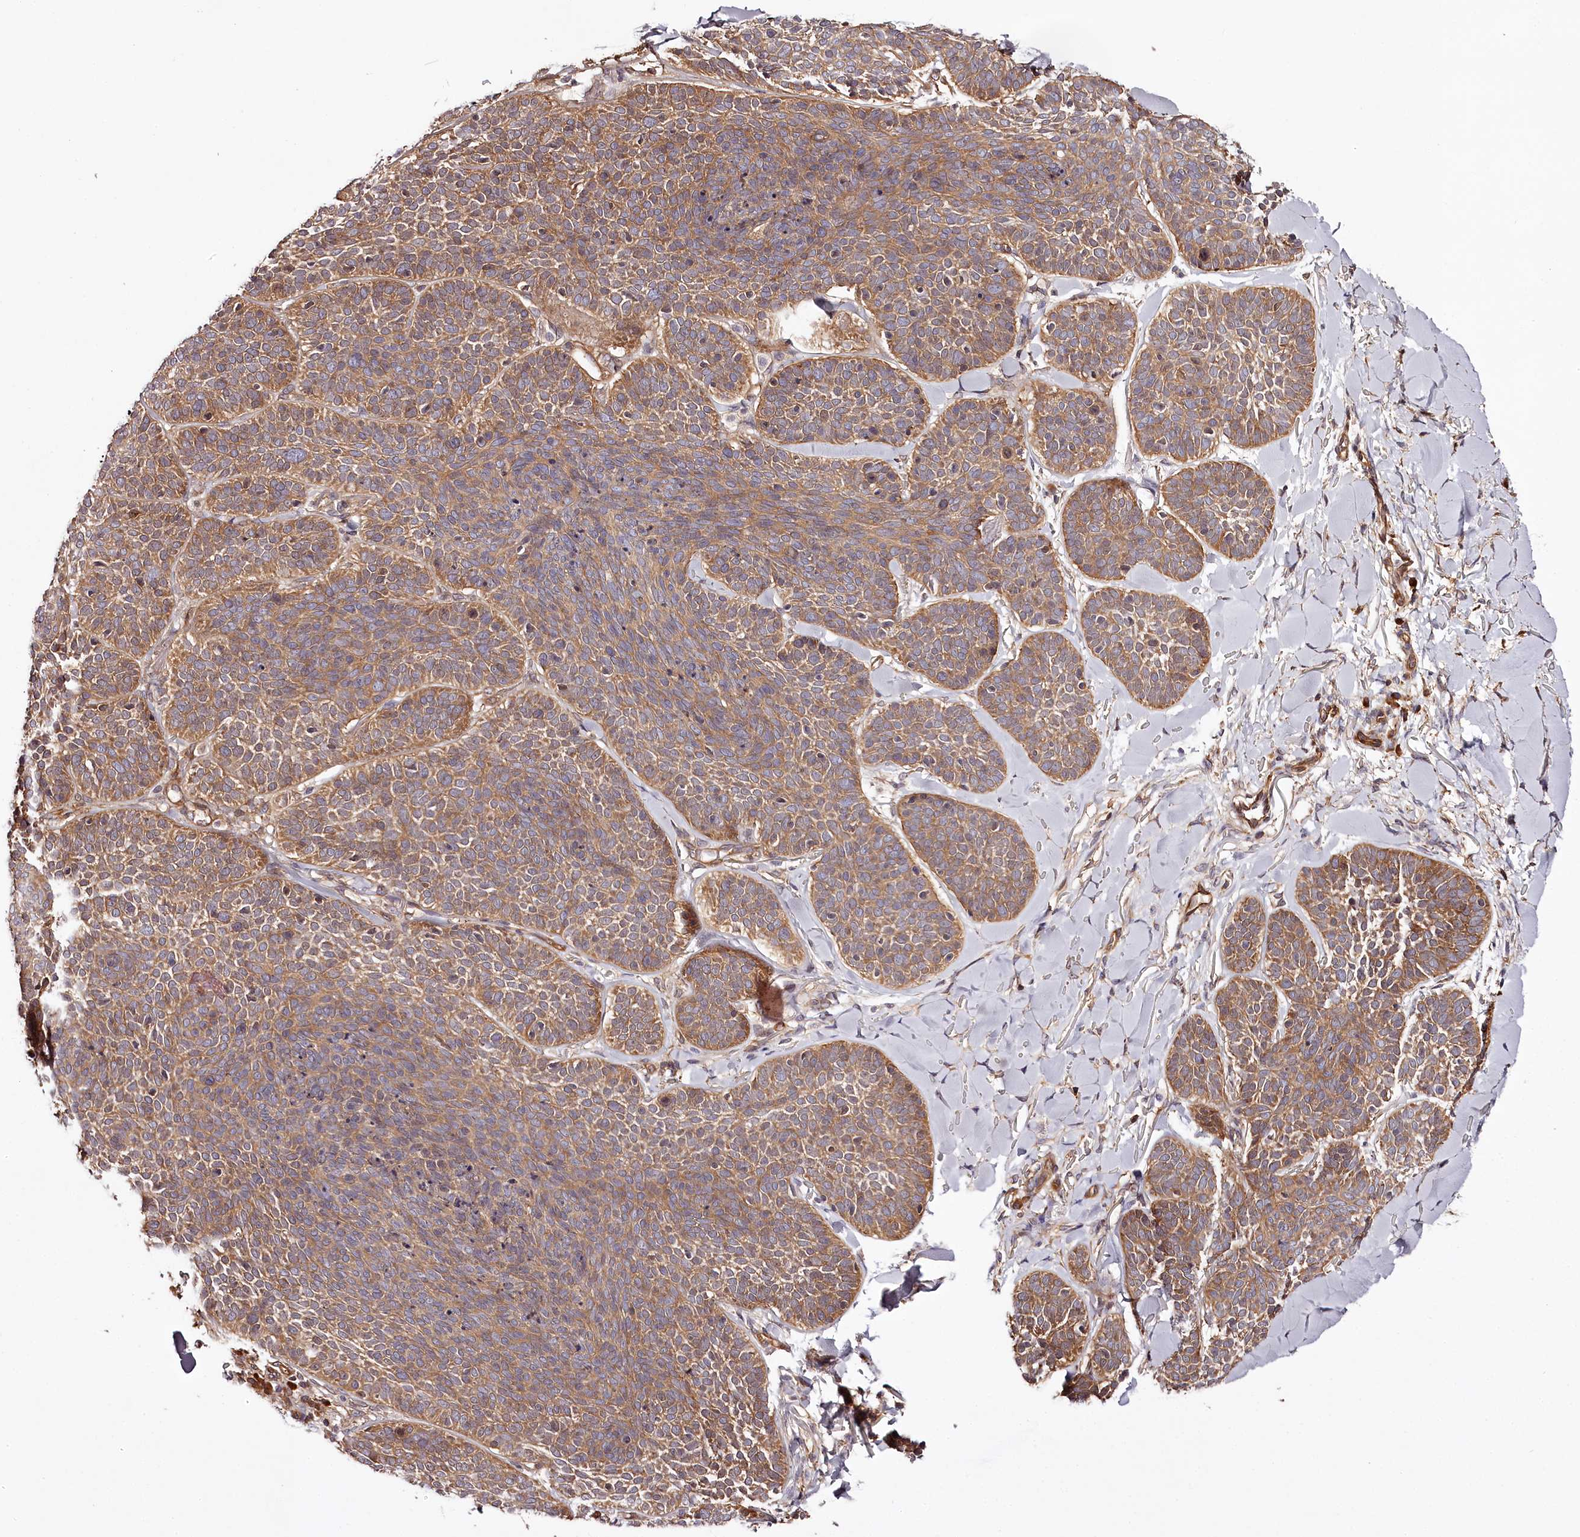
{"staining": {"intensity": "moderate", "quantity": ">75%", "location": "cytoplasmic/membranous"}, "tissue": "skin cancer", "cell_type": "Tumor cells", "image_type": "cancer", "snomed": [{"axis": "morphology", "description": "Basal cell carcinoma"}, {"axis": "topography", "description": "Skin"}], "caption": "Basal cell carcinoma (skin) stained for a protein reveals moderate cytoplasmic/membranous positivity in tumor cells.", "gene": "TARS1", "patient": {"sex": "male", "age": 85}}